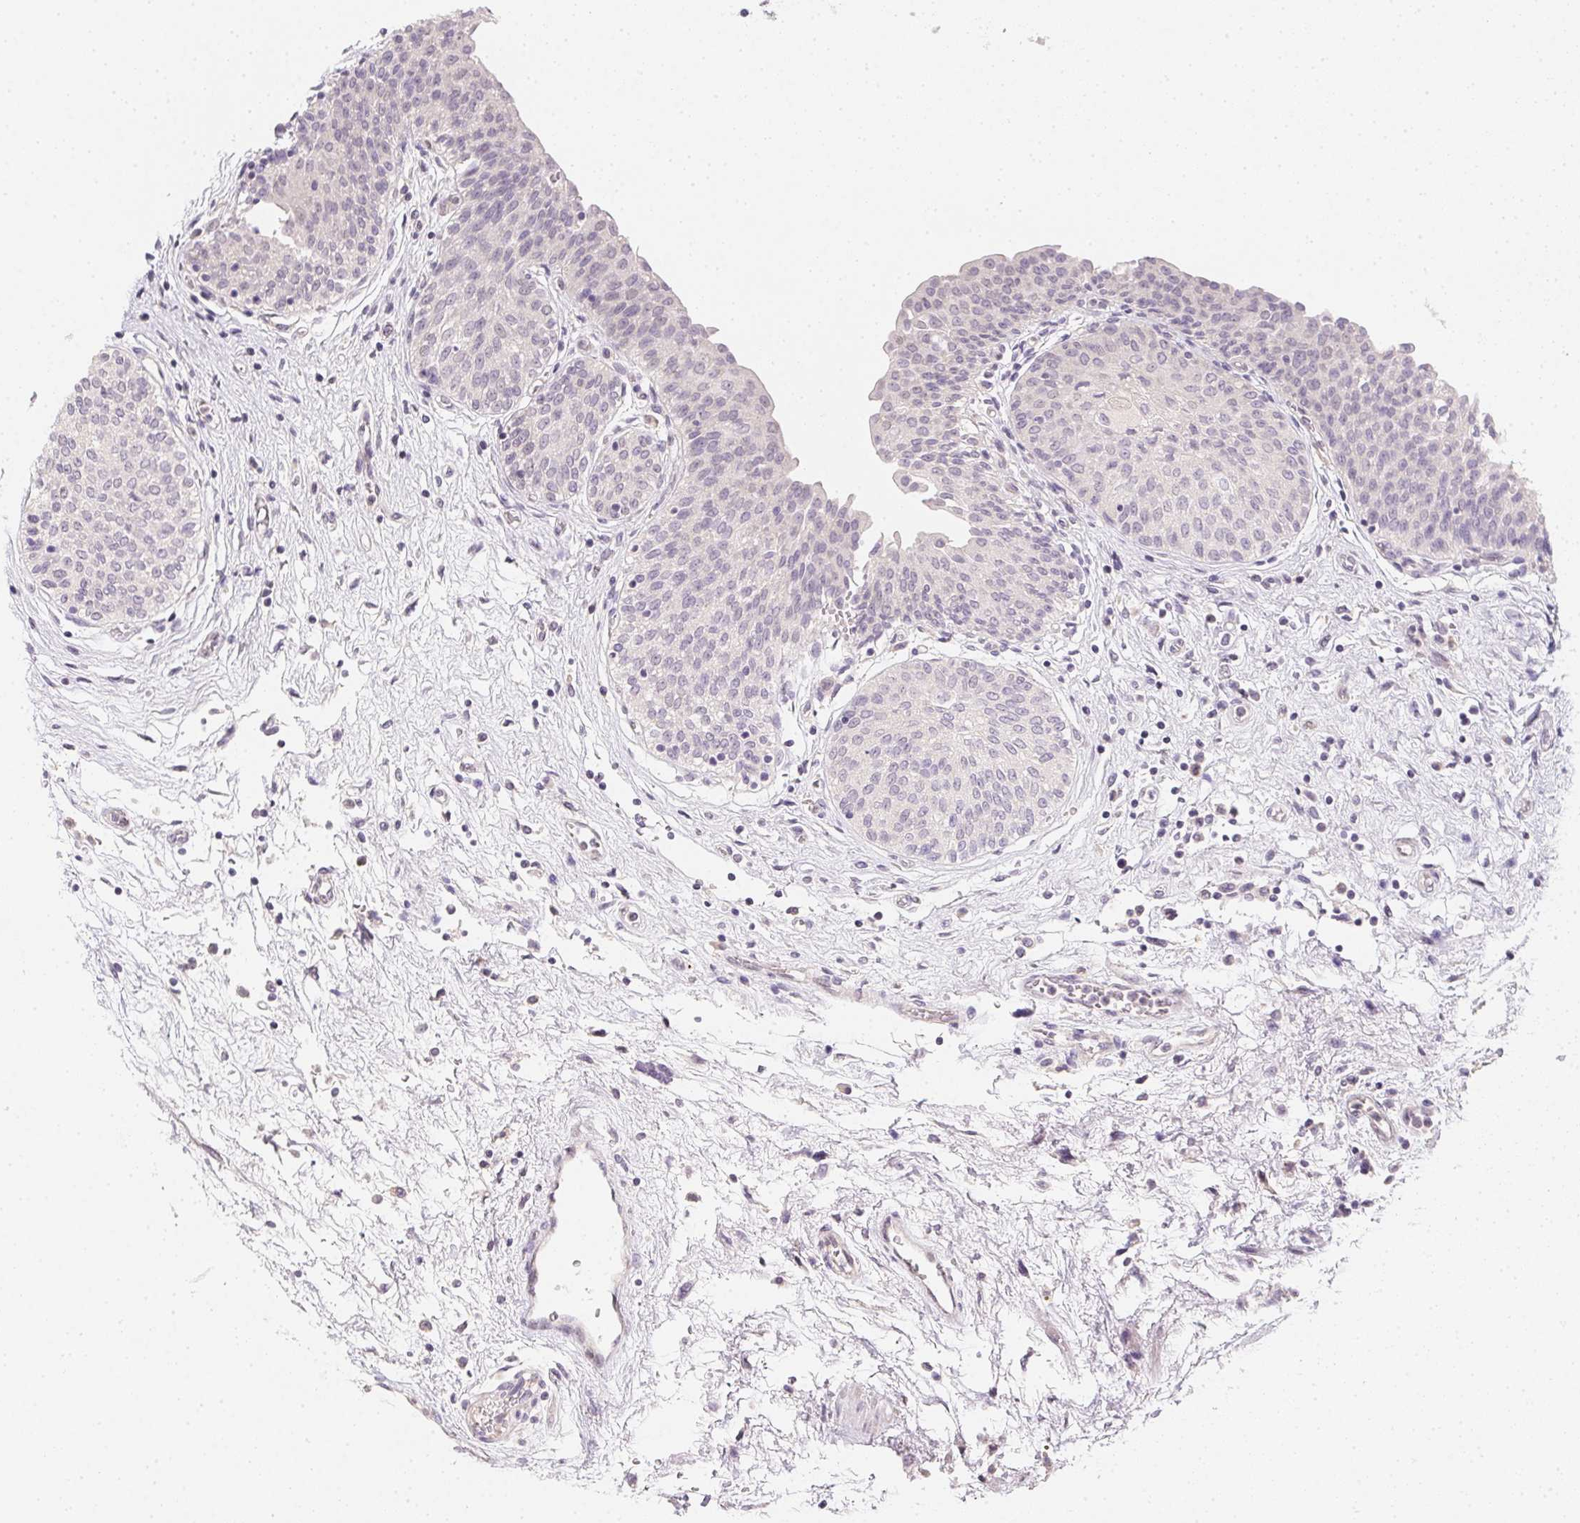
{"staining": {"intensity": "negative", "quantity": "none", "location": "none"}, "tissue": "urinary bladder", "cell_type": "Urothelial cells", "image_type": "normal", "snomed": [{"axis": "morphology", "description": "Normal tissue, NOS"}, {"axis": "topography", "description": "Urinary bladder"}], "caption": "An immunohistochemistry image of normal urinary bladder is shown. There is no staining in urothelial cells of urinary bladder. (Brightfield microscopy of DAB IHC at high magnification).", "gene": "ZBBX", "patient": {"sex": "male", "age": 68}}